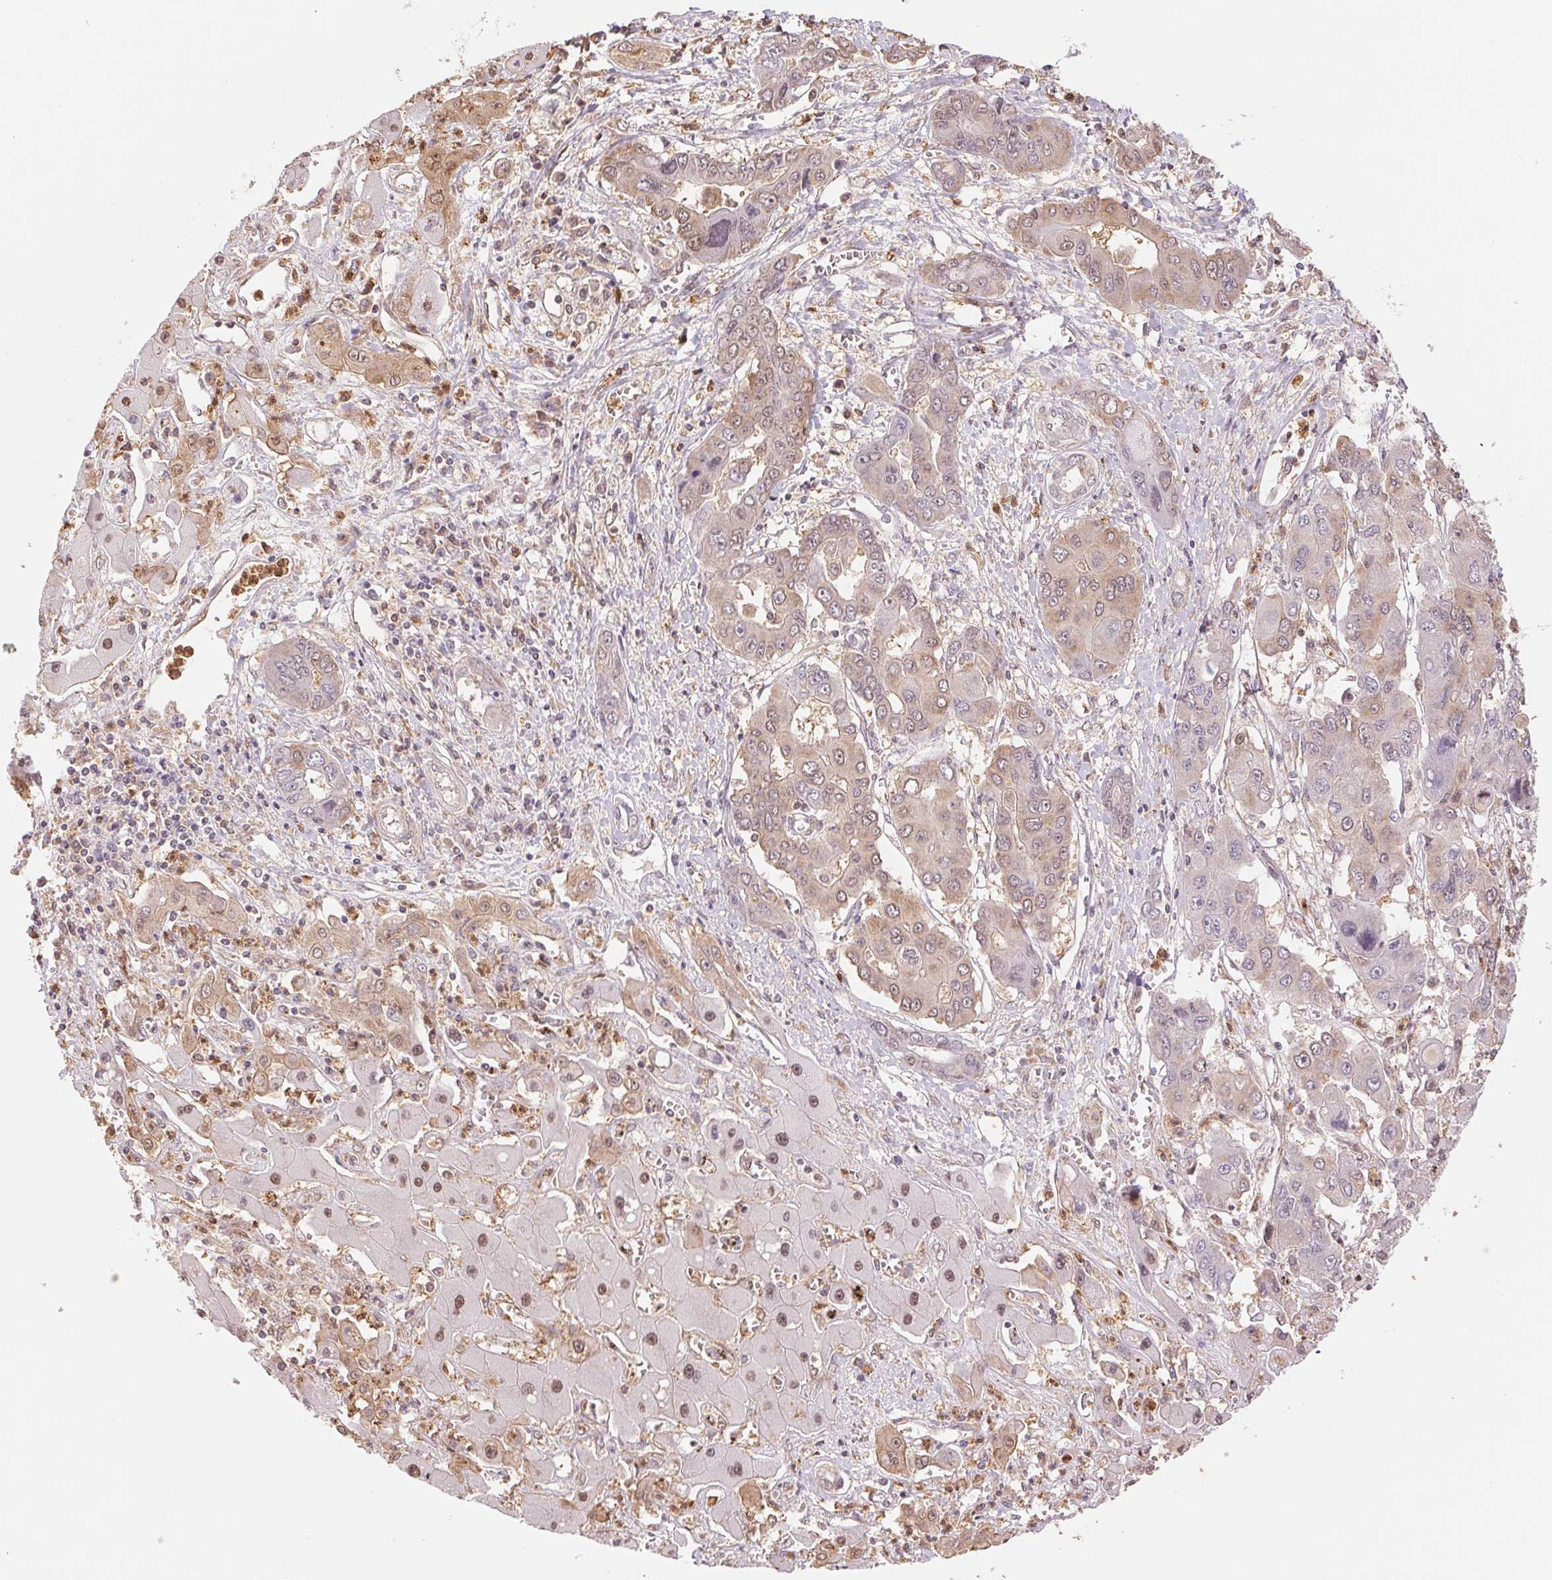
{"staining": {"intensity": "weak", "quantity": "<25%", "location": "cytoplasmic/membranous,nuclear"}, "tissue": "liver cancer", "cell_type": "Tumor cells", "image_type": "cancer", "snomed": [{"axis": "morphology", "description": "Cholangiocarcinoma"}, {"axis": "topography", "description": "Liver"}], "caption": "The image shows no staining of tumor cells in liver cancer (cholangiocarcinoma).", "gene": "CDC123", "patient": {"sex": "male", "age": 67}}